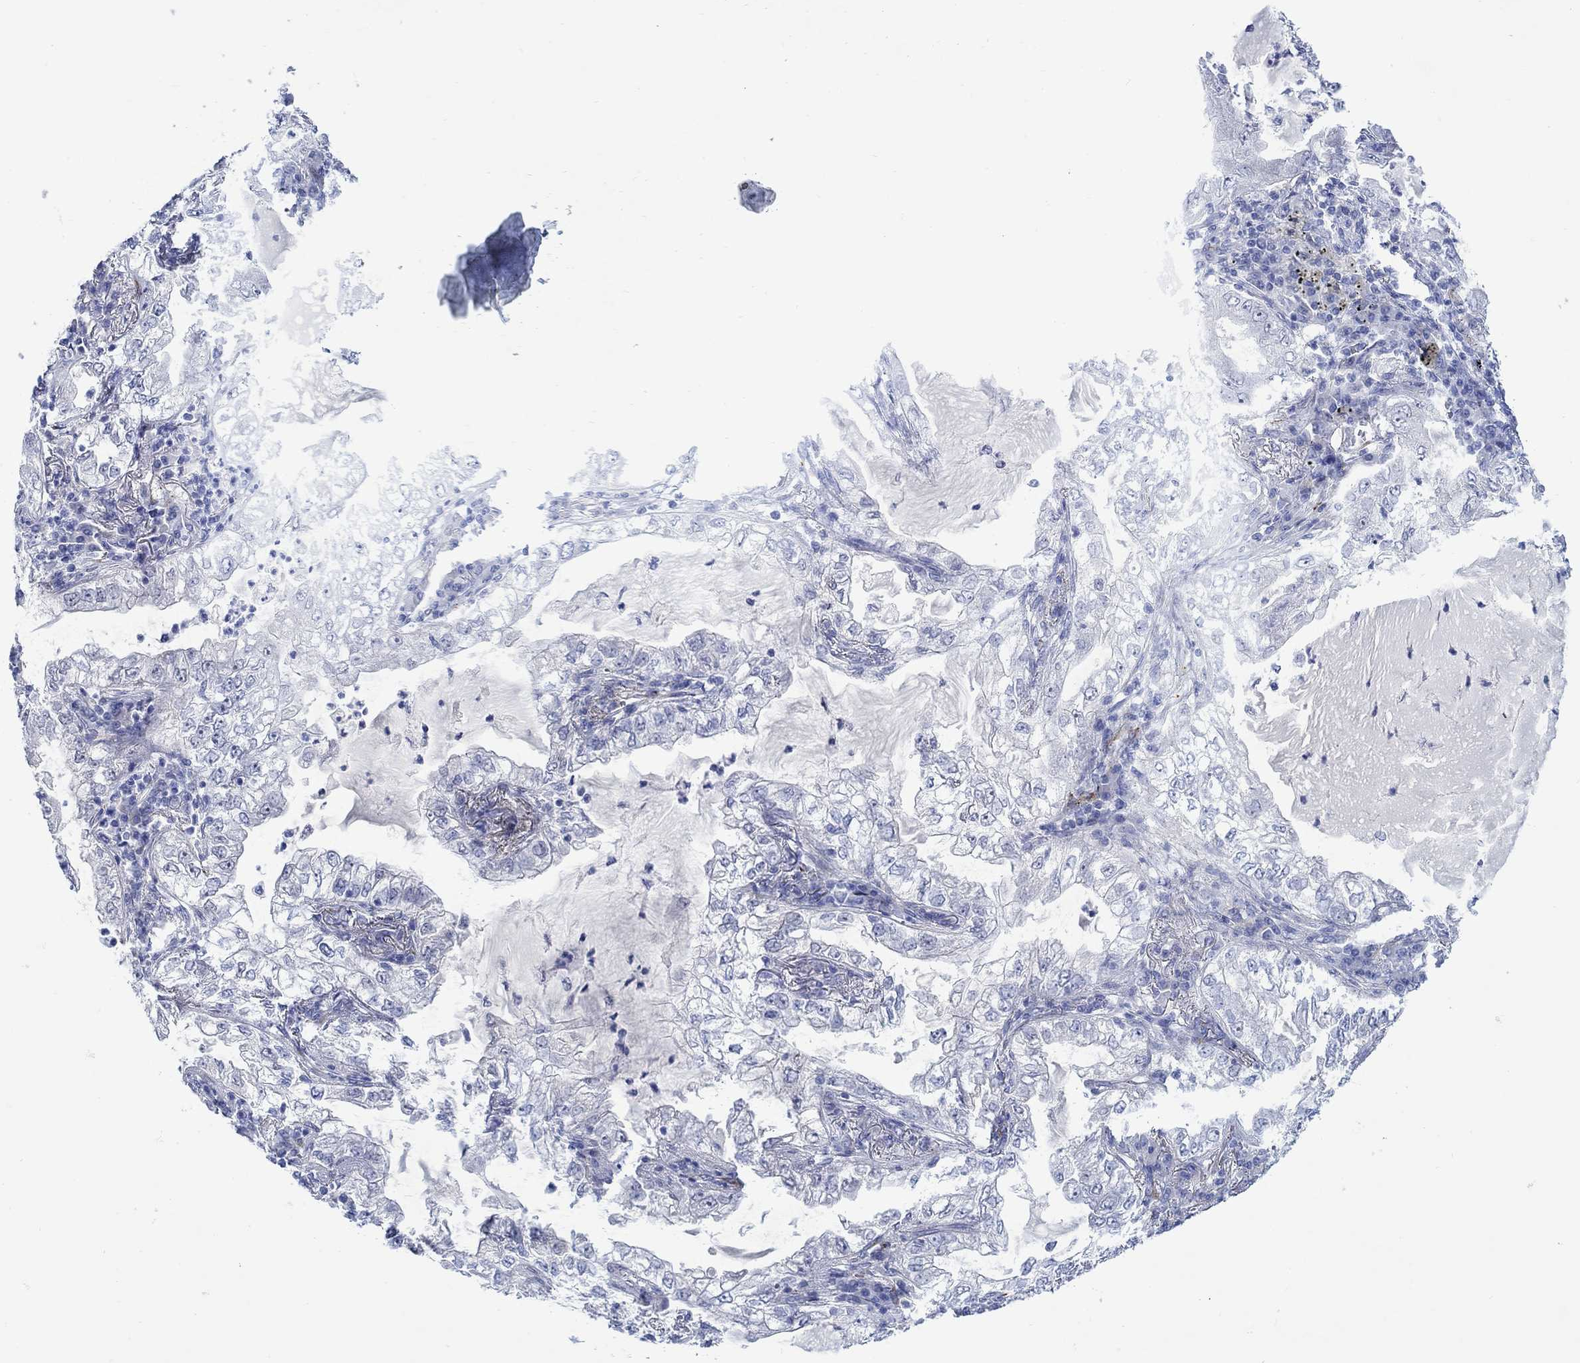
{"staining": {"intensity": "negative", "quantity": "none", "location": "none"}, "tissue": "lung cancer", "cell_type": "Tumor cells", "image_type": "cancer", "snomed": [{"axis": "morphology", "description": "Adenocarcinoma, NOS"}, {"axis": "topography", "description": "Lung"}], "caption": "The image demonstrates no staining of tumor cells in adenocarcinoma (lung). The staining is performed using DAB (3,3'-diaminobenzidine) brown chromogen with nuclei counter-stained in using hematoxylin.", "gene": "KSR2", "patient": {"sex": "female", "age": 73}}